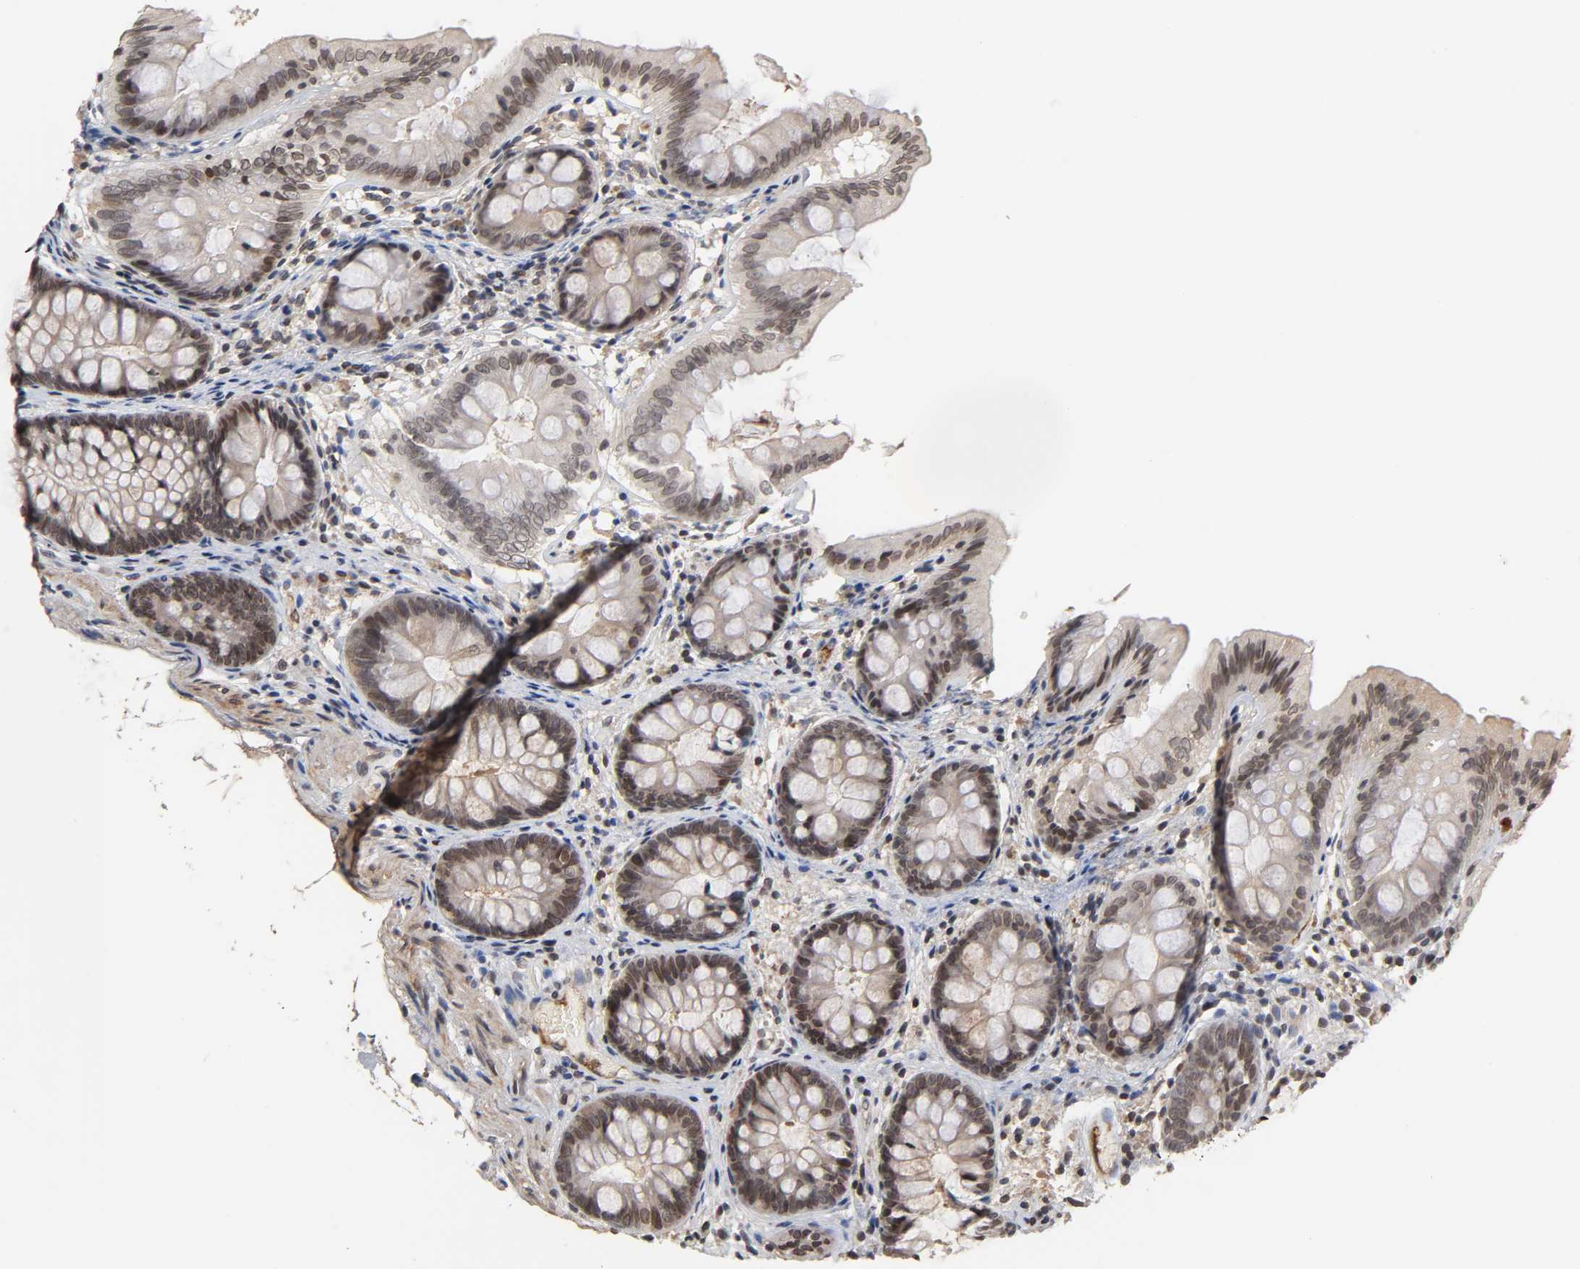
{"staining": {"intensity": "strong", "quantity": ">75%", "location": "cytoplasmic/membranous,nuclear"}, "tissue": "colon", "cell_type": "Endothelial cells", "image_type": "normal", "snomed": [{"axis": "morphology", "description": "Normal tissue, NOS"}, {"axis": "topography", "description": "Smooth muscle"}, {"axis": "topography", "description": "Colon"}], "caption": "IHC photomicrograph of benign colon: colon stained using IHC displays high levels of strong protein expression localized specifically in the cytoplasmic/membranous,nuclear of endothelial cells, appearing as a cytoplasmic/membranous,nuclear brown color.", "gene": "CPN2", "patient": {"sex": "male", "age": 67}}